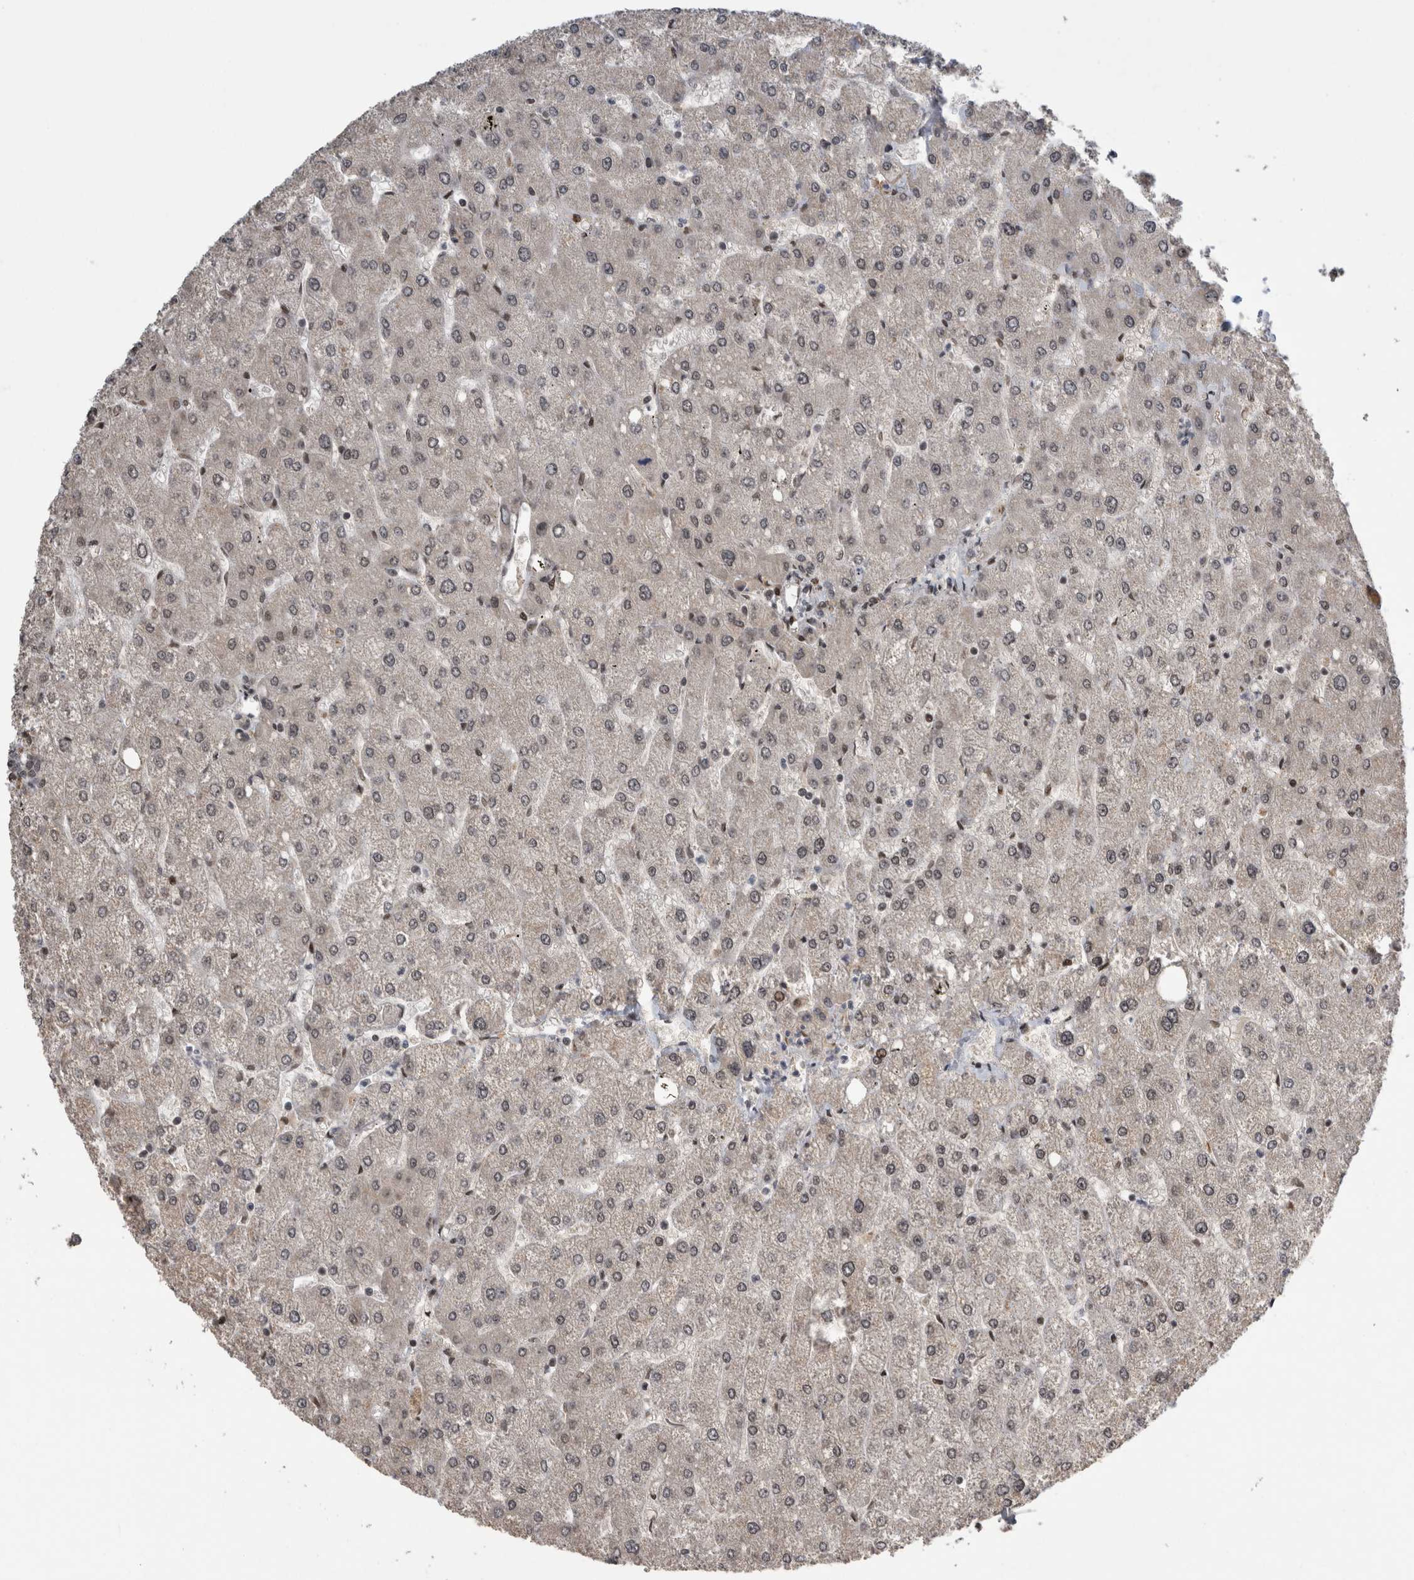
{"staining": {"intensity": "weak", "quantity": ">75%", "location": "nuclear"}, "tissue": "liver", "cell_type": "Cholangiocytes", "image_type": "normal", "snomed": [{"axis": "morphology", "description": "Normal tissue, NOS"}, {"axis": "topography", "description": "Liver"}], "caption": "An IHC micrograph of benign tissue is shown. Protein staining in brown labels weak nuclear positivity in liver within cholangiocytes.", "gene": "CPSF2", "patient": {"sex": "male", "age": 55}}